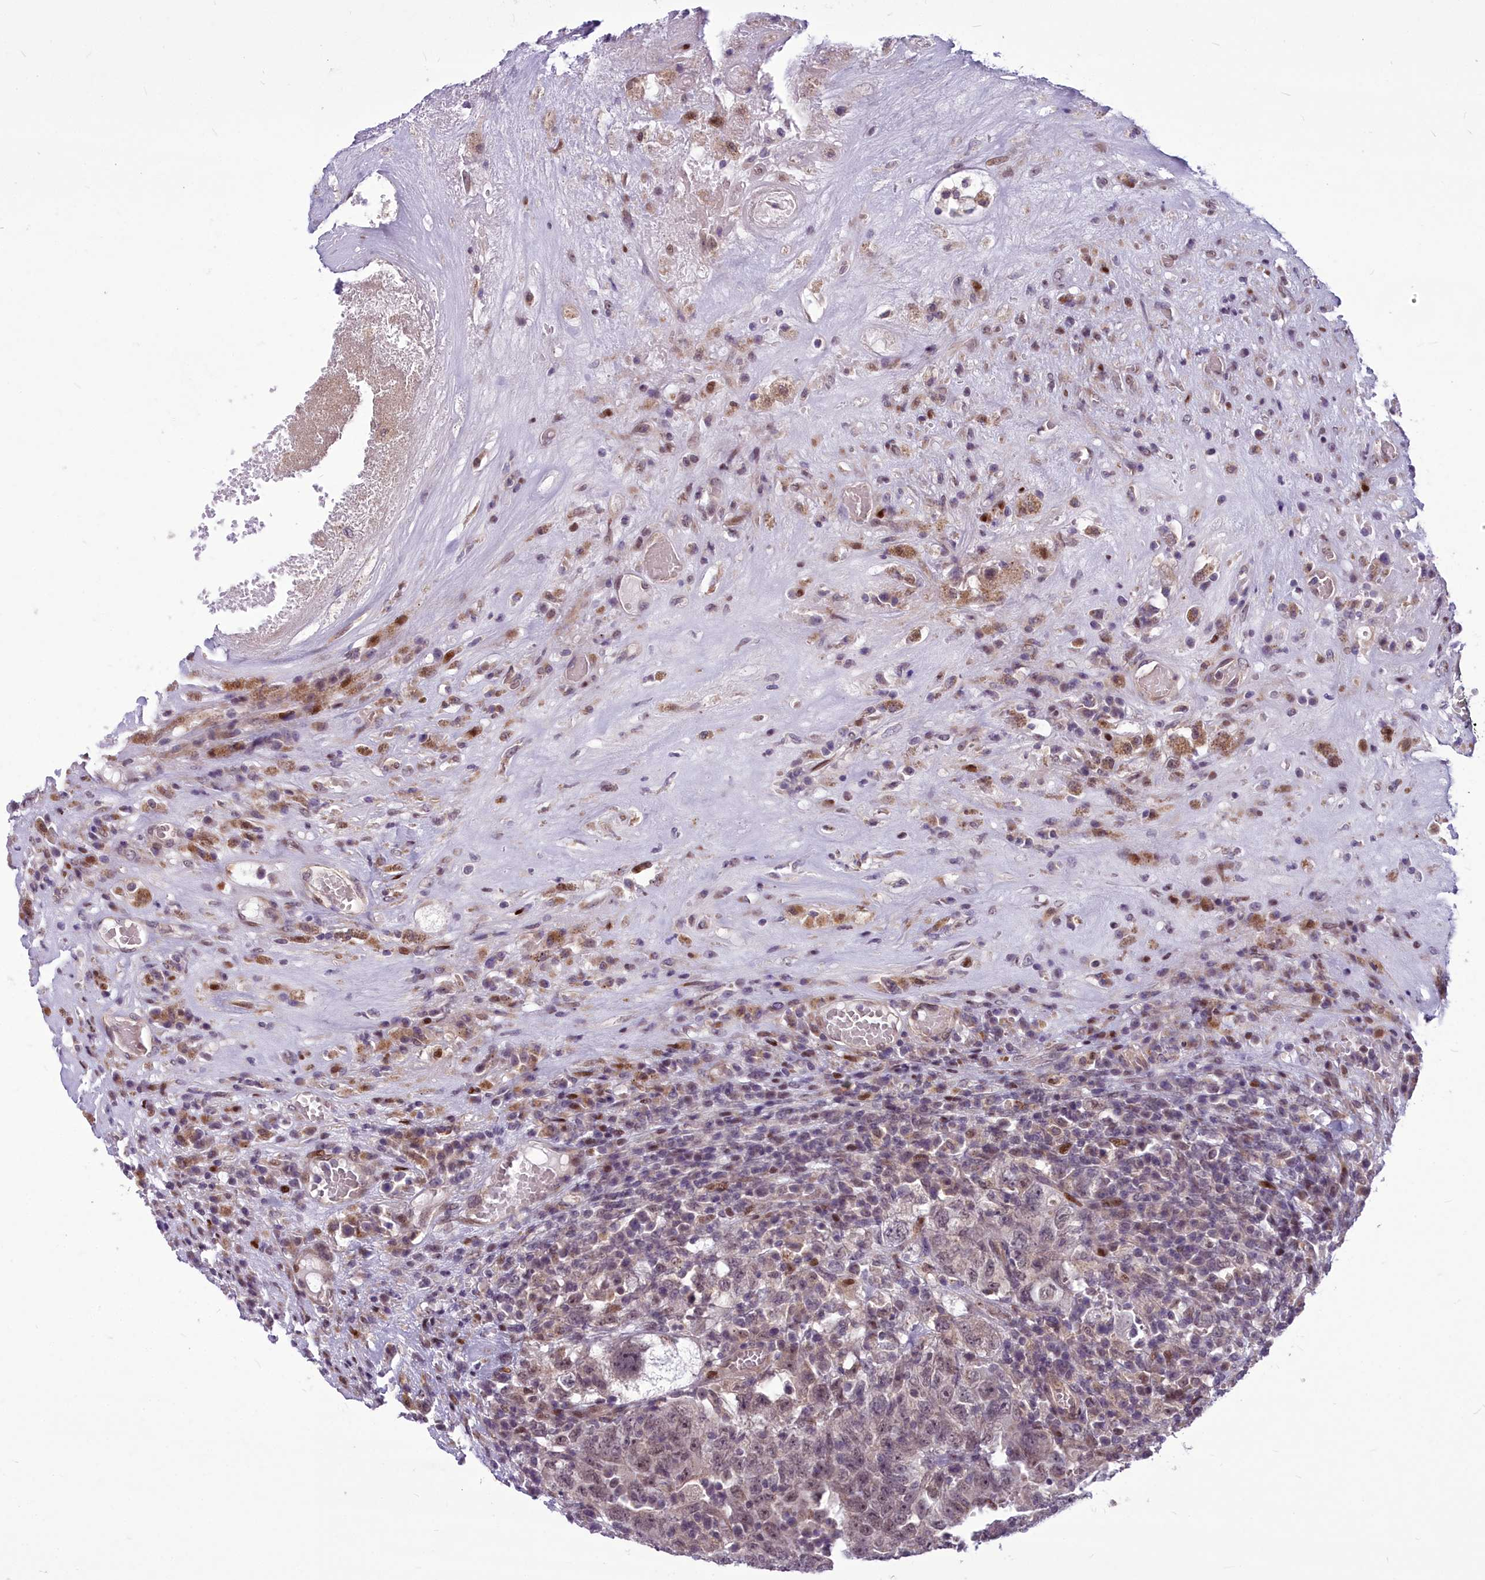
{"staining": {"intensity": "weak", "quantity": "25%-75%", "location": "nuclear"}, "tissue": "testis cancer", "cell_type": "Tumor cells", "image_type": "cancer", "snomed": [{"axis": "morphology", "description": "Carcinoma, Embryonal, NOS"}, {"axis": "topography", "description": "Testis"}], "caption": "Protein expression analysis of testis cancer (embryonal carcinoma) reveals weak nuclear expression in about 25%-75% of tumor cells. (IHC, brightfield microscopy, high magnification).", "gene": "AP1M1", "patient": {"sex": "male", "age": 26}}